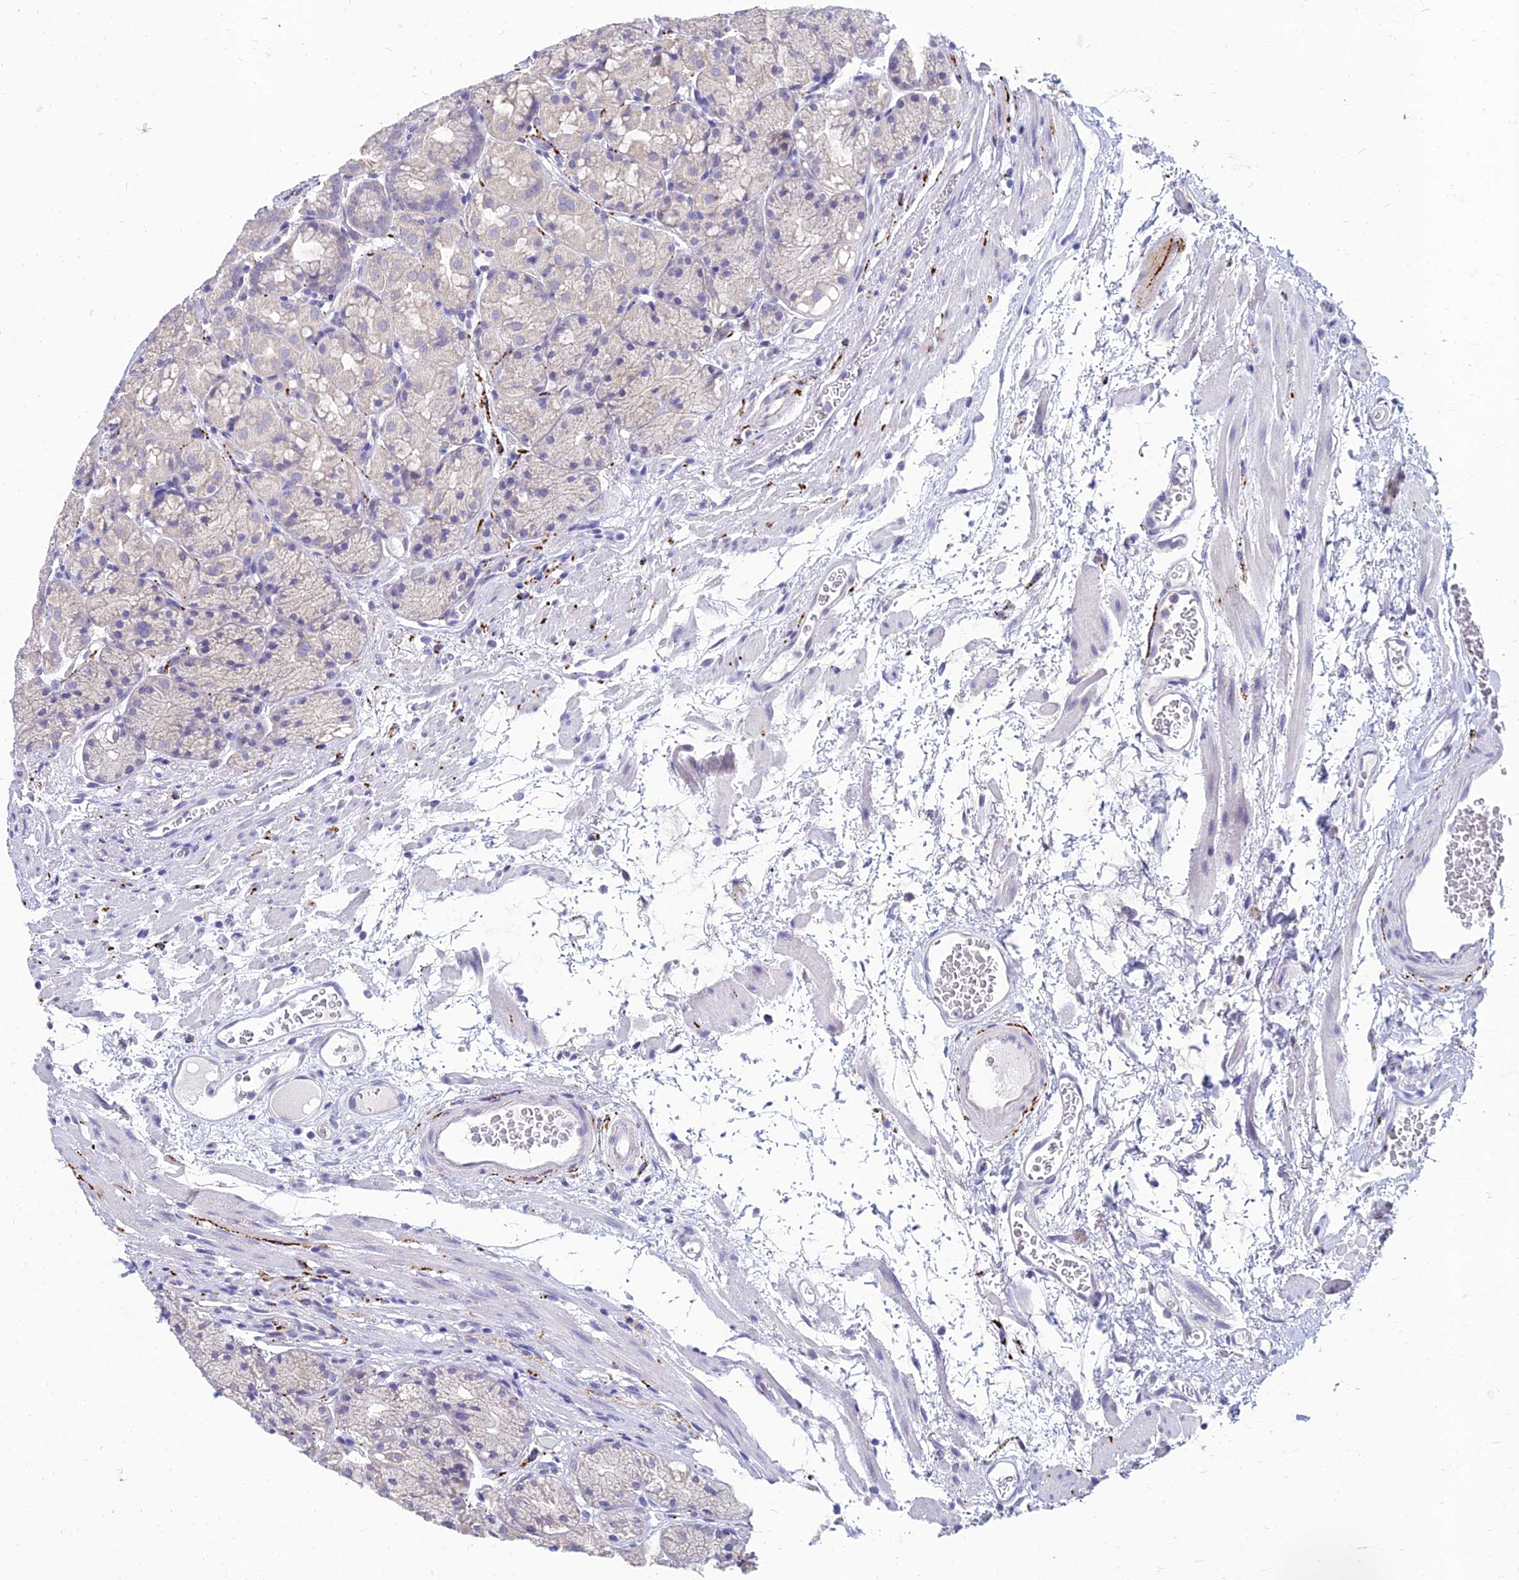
{"staining": {"intensity": "negative", "quantity": "none", "location": "none"}, "tissue": "stomach", "cell_type": "Glandular cells", "image_type": "normal", "snomed": [{"axis": "morphology", "description": "Normal tissue, NOS"}, {"axis": "topography", "description": "Stomach"}], "caption": "Stomach stained for a protein using immunohistochemistry shows no positivity glandular cells.", "gene": "NPY", "patient": {"sex": "male", "age": 63}}